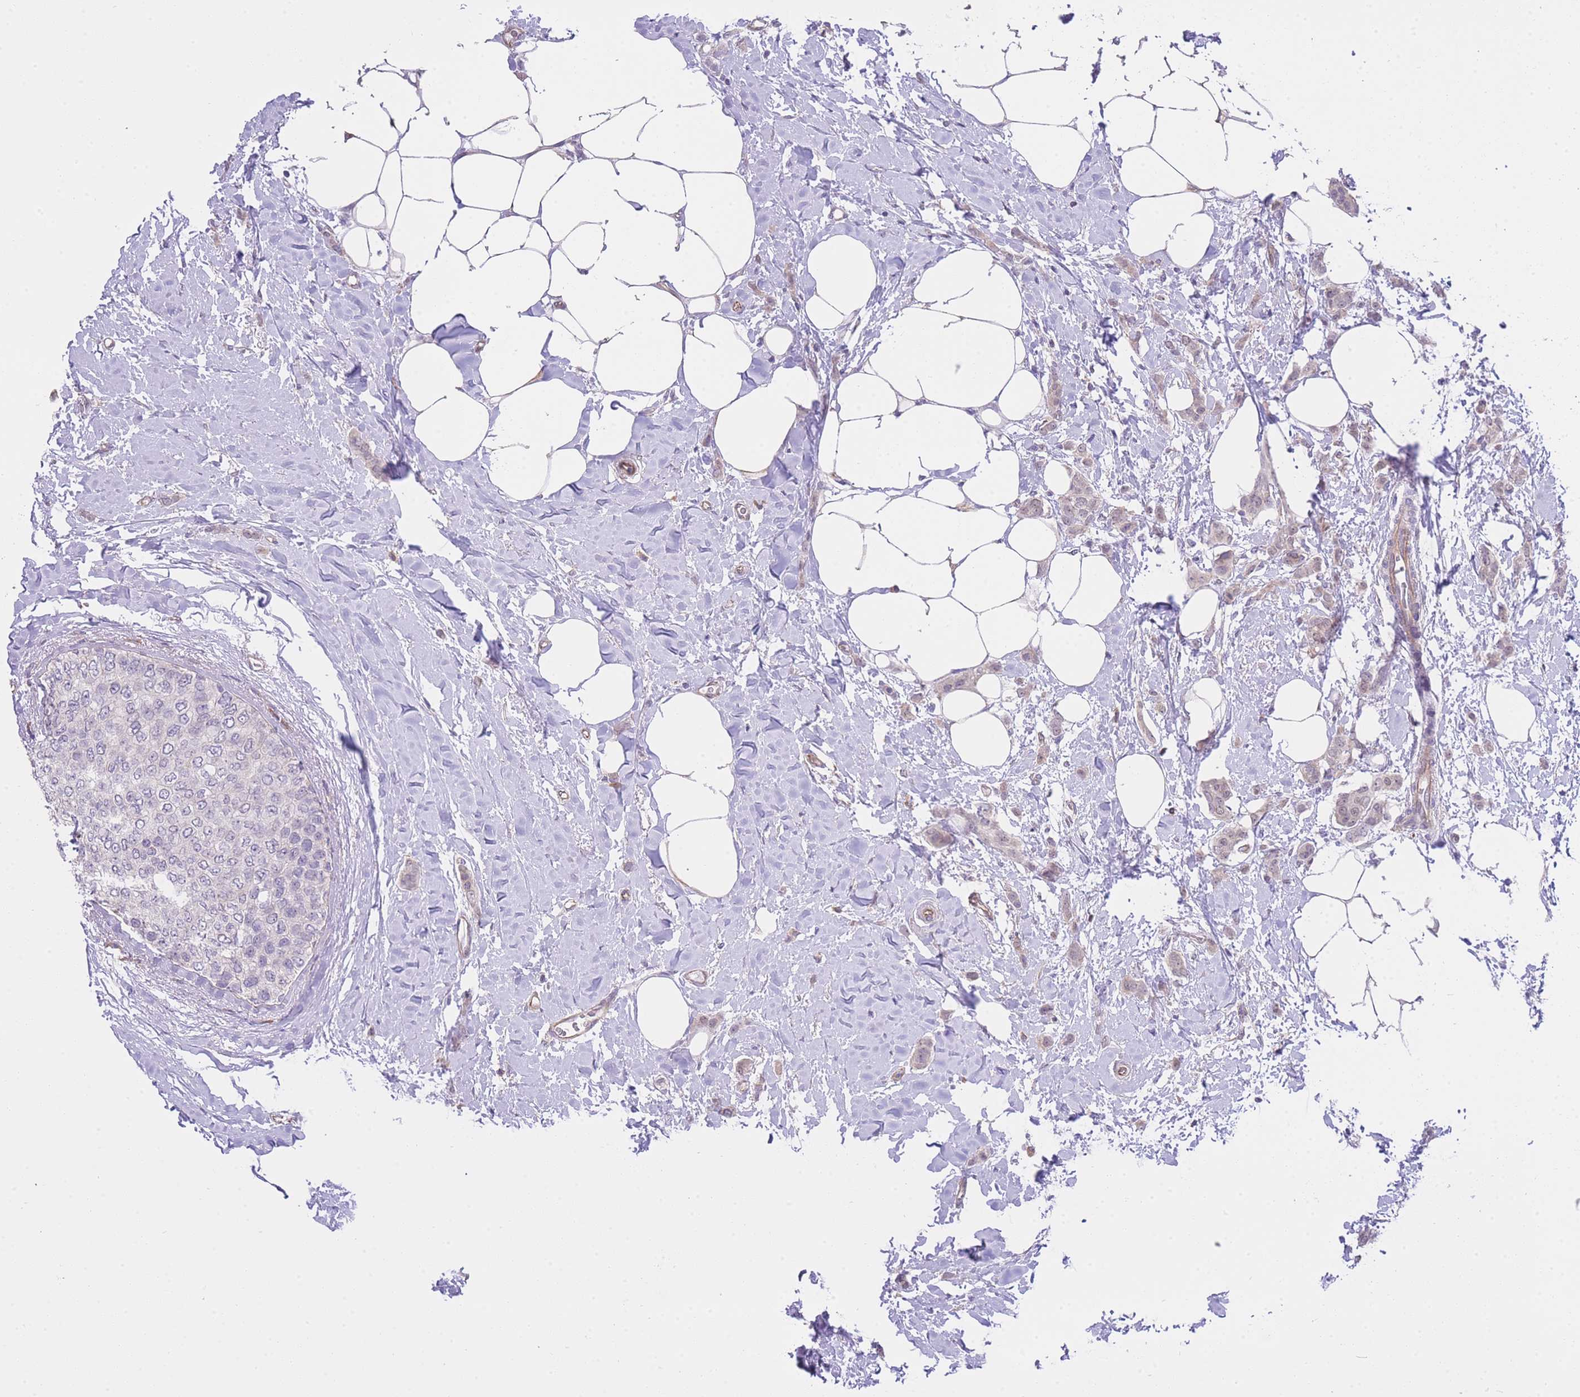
{"staining": {"intensity": "weak", "quantity": "<25%", "location": "cytoplasmic/membranous"}, "tissue": "breast cancer", "cell_type": "Tumor cells", "image_type": "cancer", "snomed": [{"axis": "morphology", "description": "Duct carcinoma"}, {"axis": "topography", "description": "Breast"}], "caption": "Immunohistochemistry (IHC) of human breast invasive ductal carcinoma exhibits no staining in tumor cells.", "gene": "CTBP1", "patient": {"sex": "female", "age": 72}}